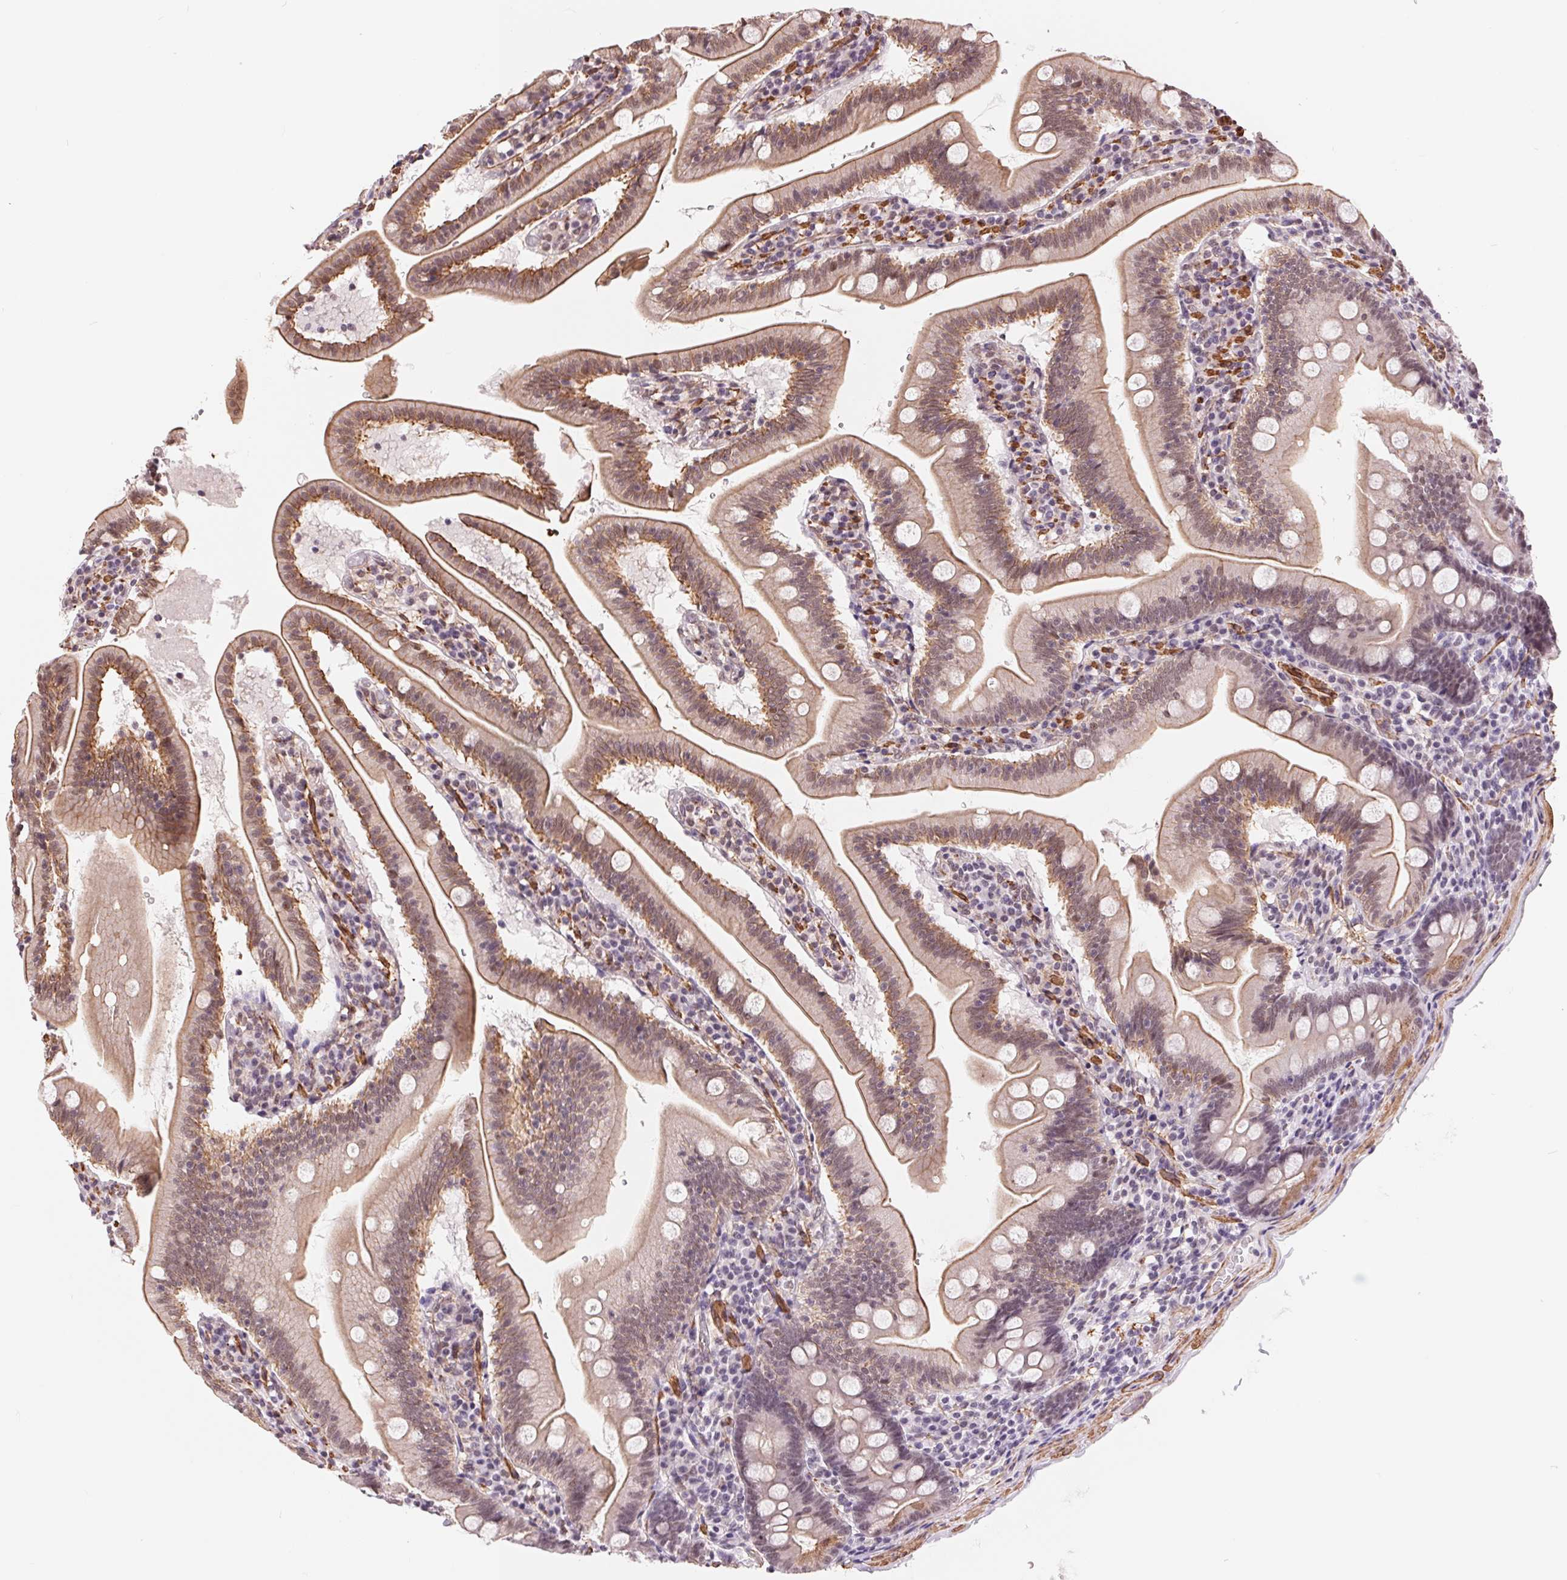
{"staining": {"intensity": "moderate", "quantity": "<25%", "location": "cytoplasmic/membranous"}, "tissue": "duodenum", "cell_type": "Glandular cells", "image_type": "normal", "snomed": [{"axis": "morphology", "description": "Normal tissue, NOS"}, {"axis": "topography", "description": "Duodenum"}], "caption": "Brown immunohistochemical staining in benign human duodenum demonstrates moderate cytoplasmic/membranous expression in about <25% of glandular cells.", "gene": "BCAT1", "patient": {"sex": "female", "age": 67}}